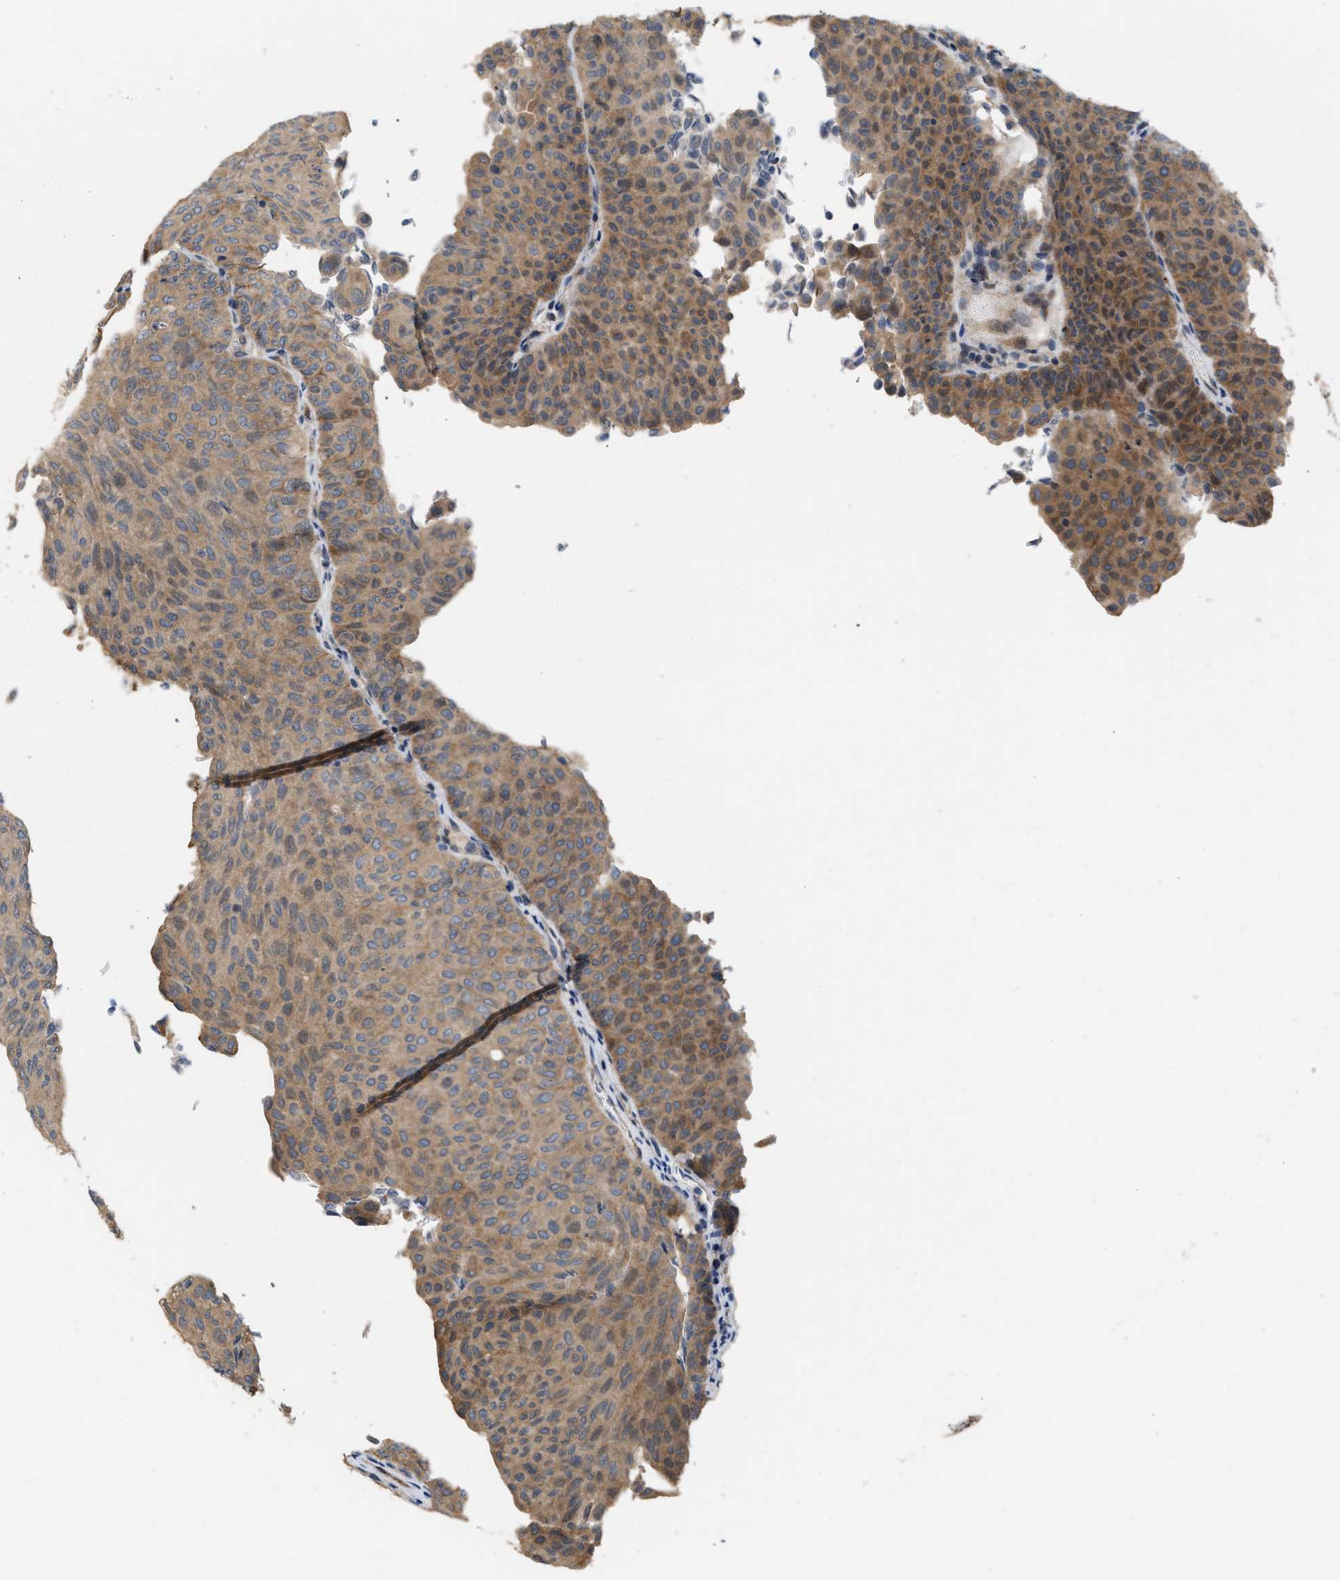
{"staining": {"intensity": "moderate", "quantity": "25%-75%", "location": "cytoplasmic/membranous"}, "tissue": "urothelial cancer", "cell_type": "Tumor cells", "image_type": "cancer", "snomed": [{"axis": "morphology", "description": "Urothelial carcinoma, Low grade"}, {"axis": "topography", "description": "Urinary bladder"}], "caption": "Urothelial cancer stained with immunohistochemistry reveals moderate cytoplasmic/membranous staining in approximately 25%-75% of tumor cells.", "gene": "CSNK1A1", "patient": {"sex": "male", "age": 78}}